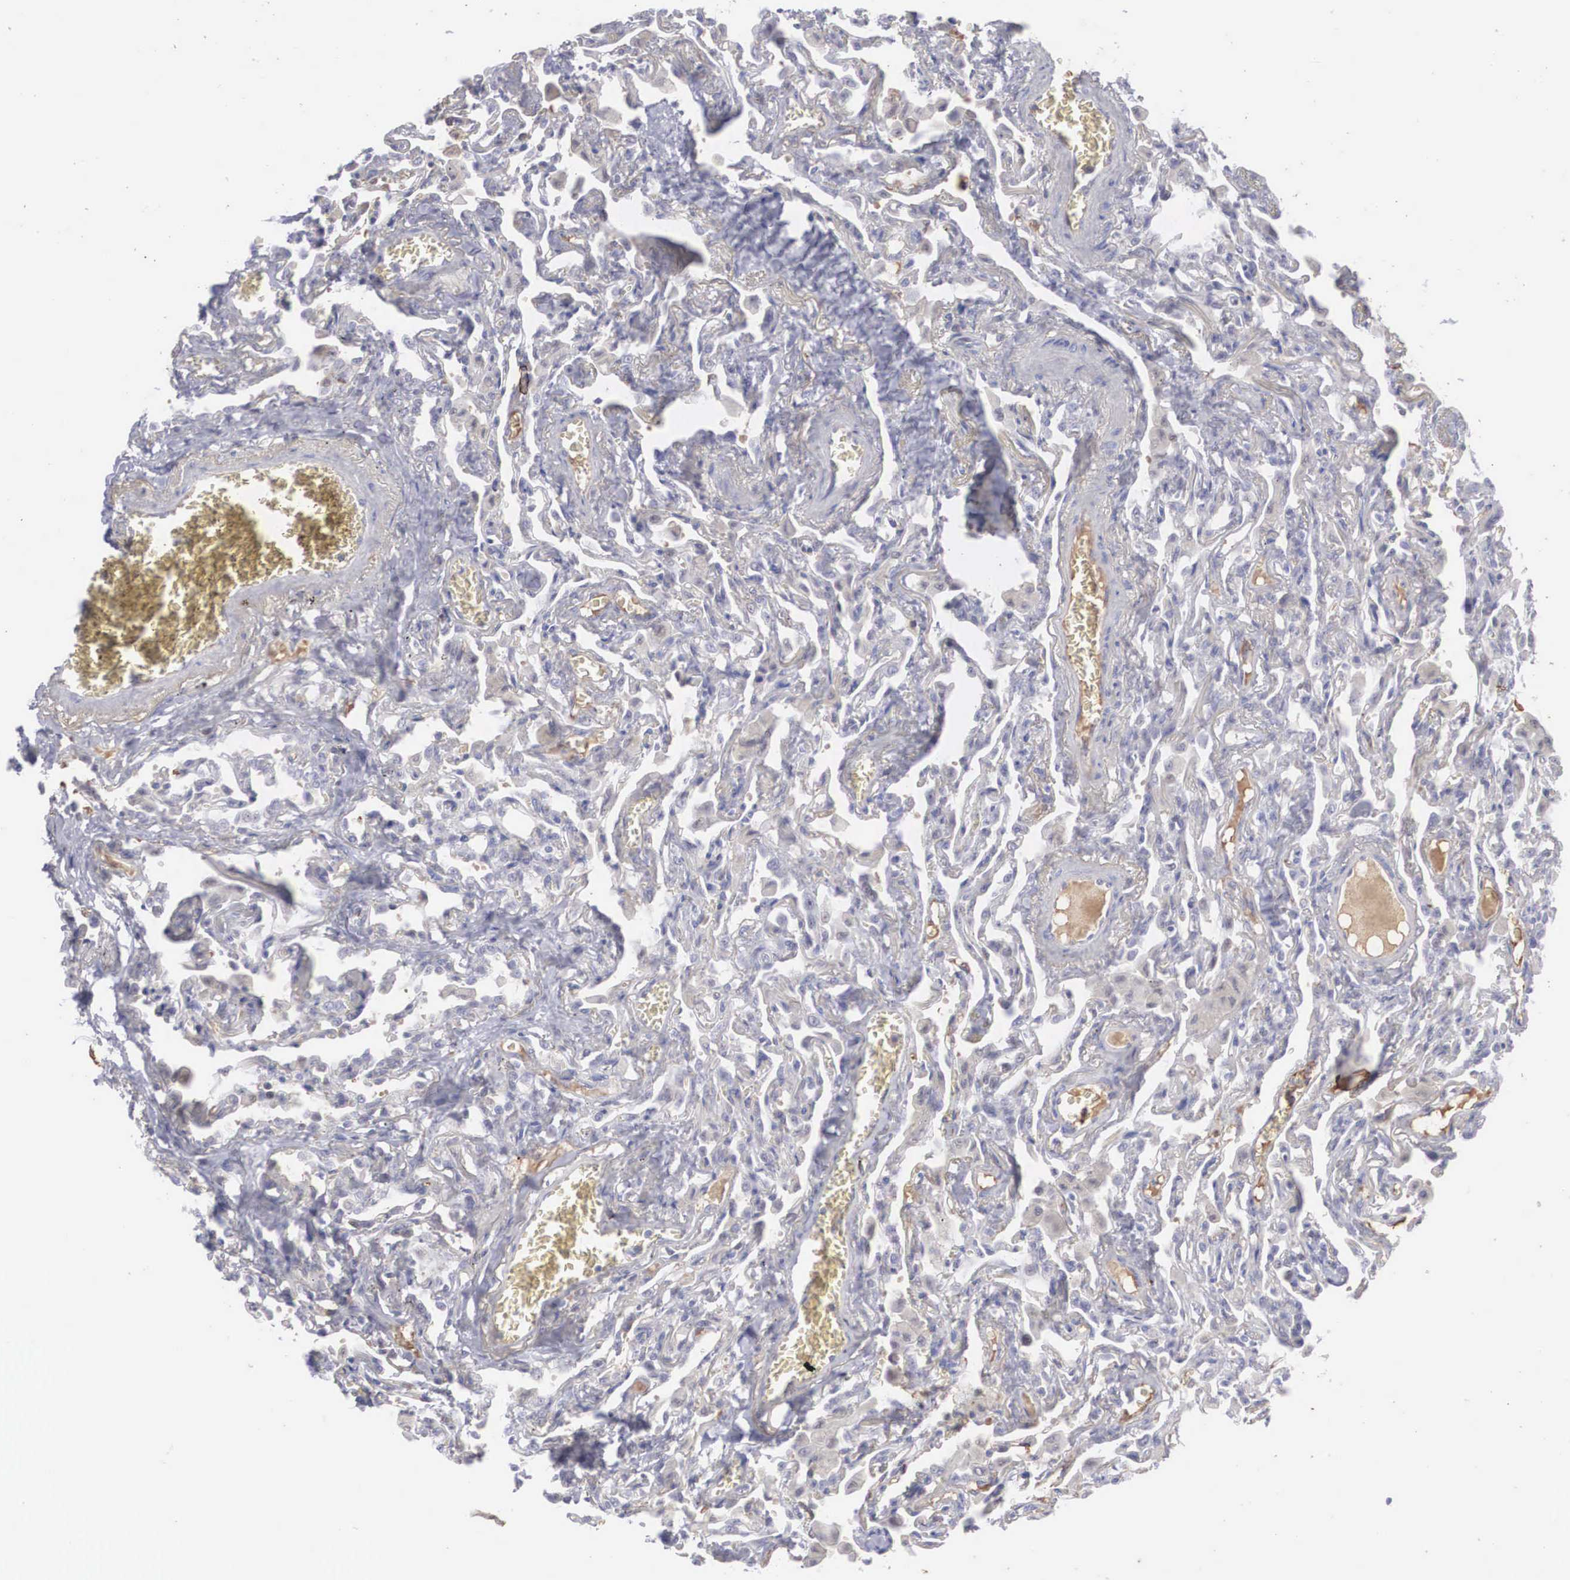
{"staining": {"intensity": "negative", "quantity": "none", "location": "none"}, "tissue": "lung", "cell_type": "Alveolar cells", "image_type": "normal", "snomed": [{"axis": "morphology", "description": "Normal tissue, NOS"}, {"axis": "topography", "description": "Lung"}], "caption": "Immunohistochemistry histopathology image of benign human lung stained for a protein (brown), which exhibits no expression in alveolar cells. (DAB (3,3'-diaminobenzidine) immunohistochemistry (IHC) visualized using brightfield microscopy, high magnification).", "gene": "RBPJ", "patient": {"sex": "male", "age": 73}}